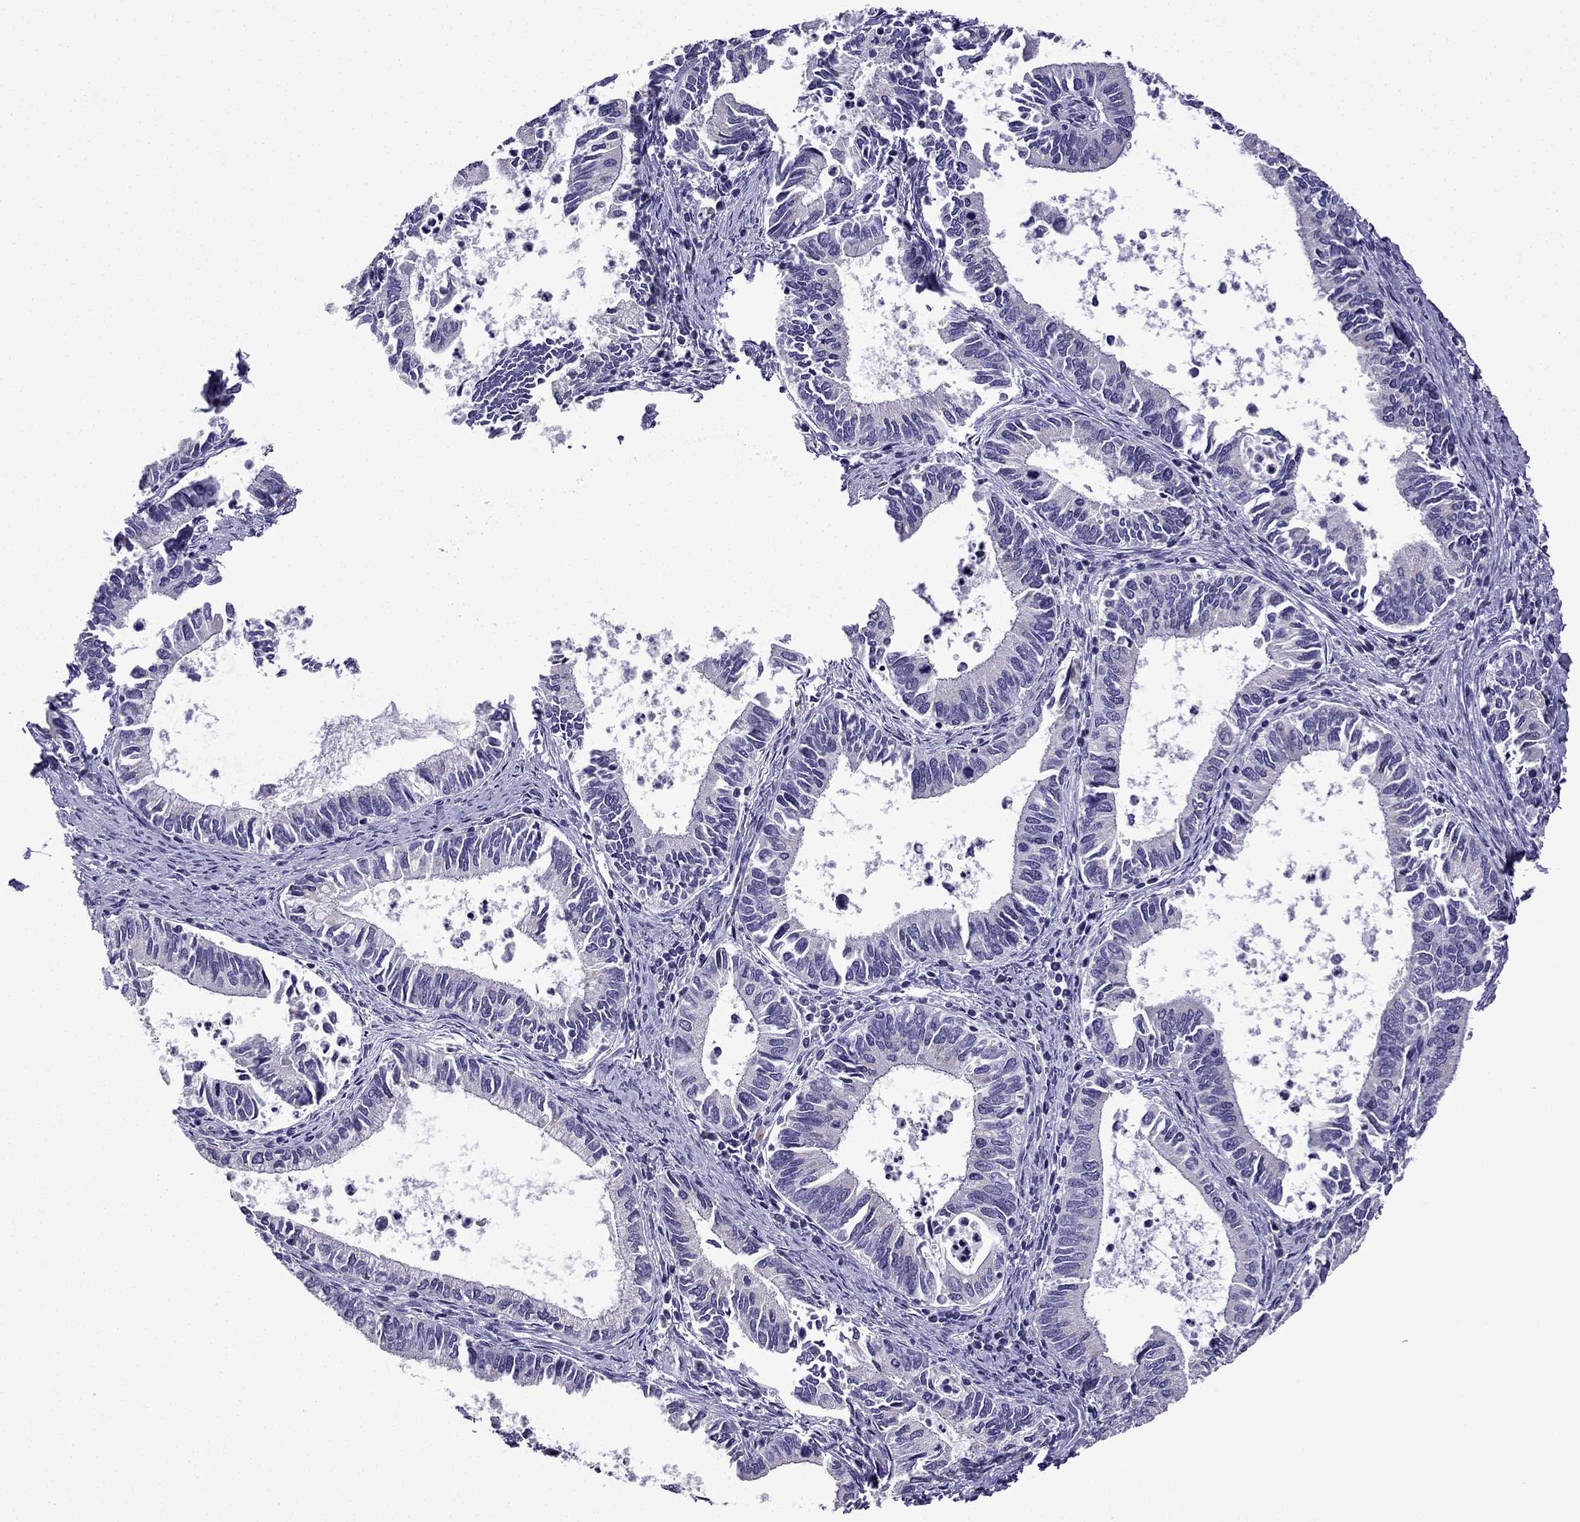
{"staining": {"intensity": "negative", "quantity": "none", "location": "none"}, "tissue": "cervical cancer", "cell_type": "Tumor cells", "image_type": "cancer", "snomed": [{"axis": "morphology", "description": "Adenocarcinoma, NOS"}, {"axis": "topography", "description": "Cervix"}], "caption": "The photomicrograph exhibits no significant expression in tumor cells of cervical cancer (adenocarcinoma). Brightfield microscopy of IHC stained with DAB (3,3'-diaminobenzidine) (brown) and hematoxylin (blue), captured at high magnification.", "gene": "TTN", "patient": {"sex": "female", "age": 42}}